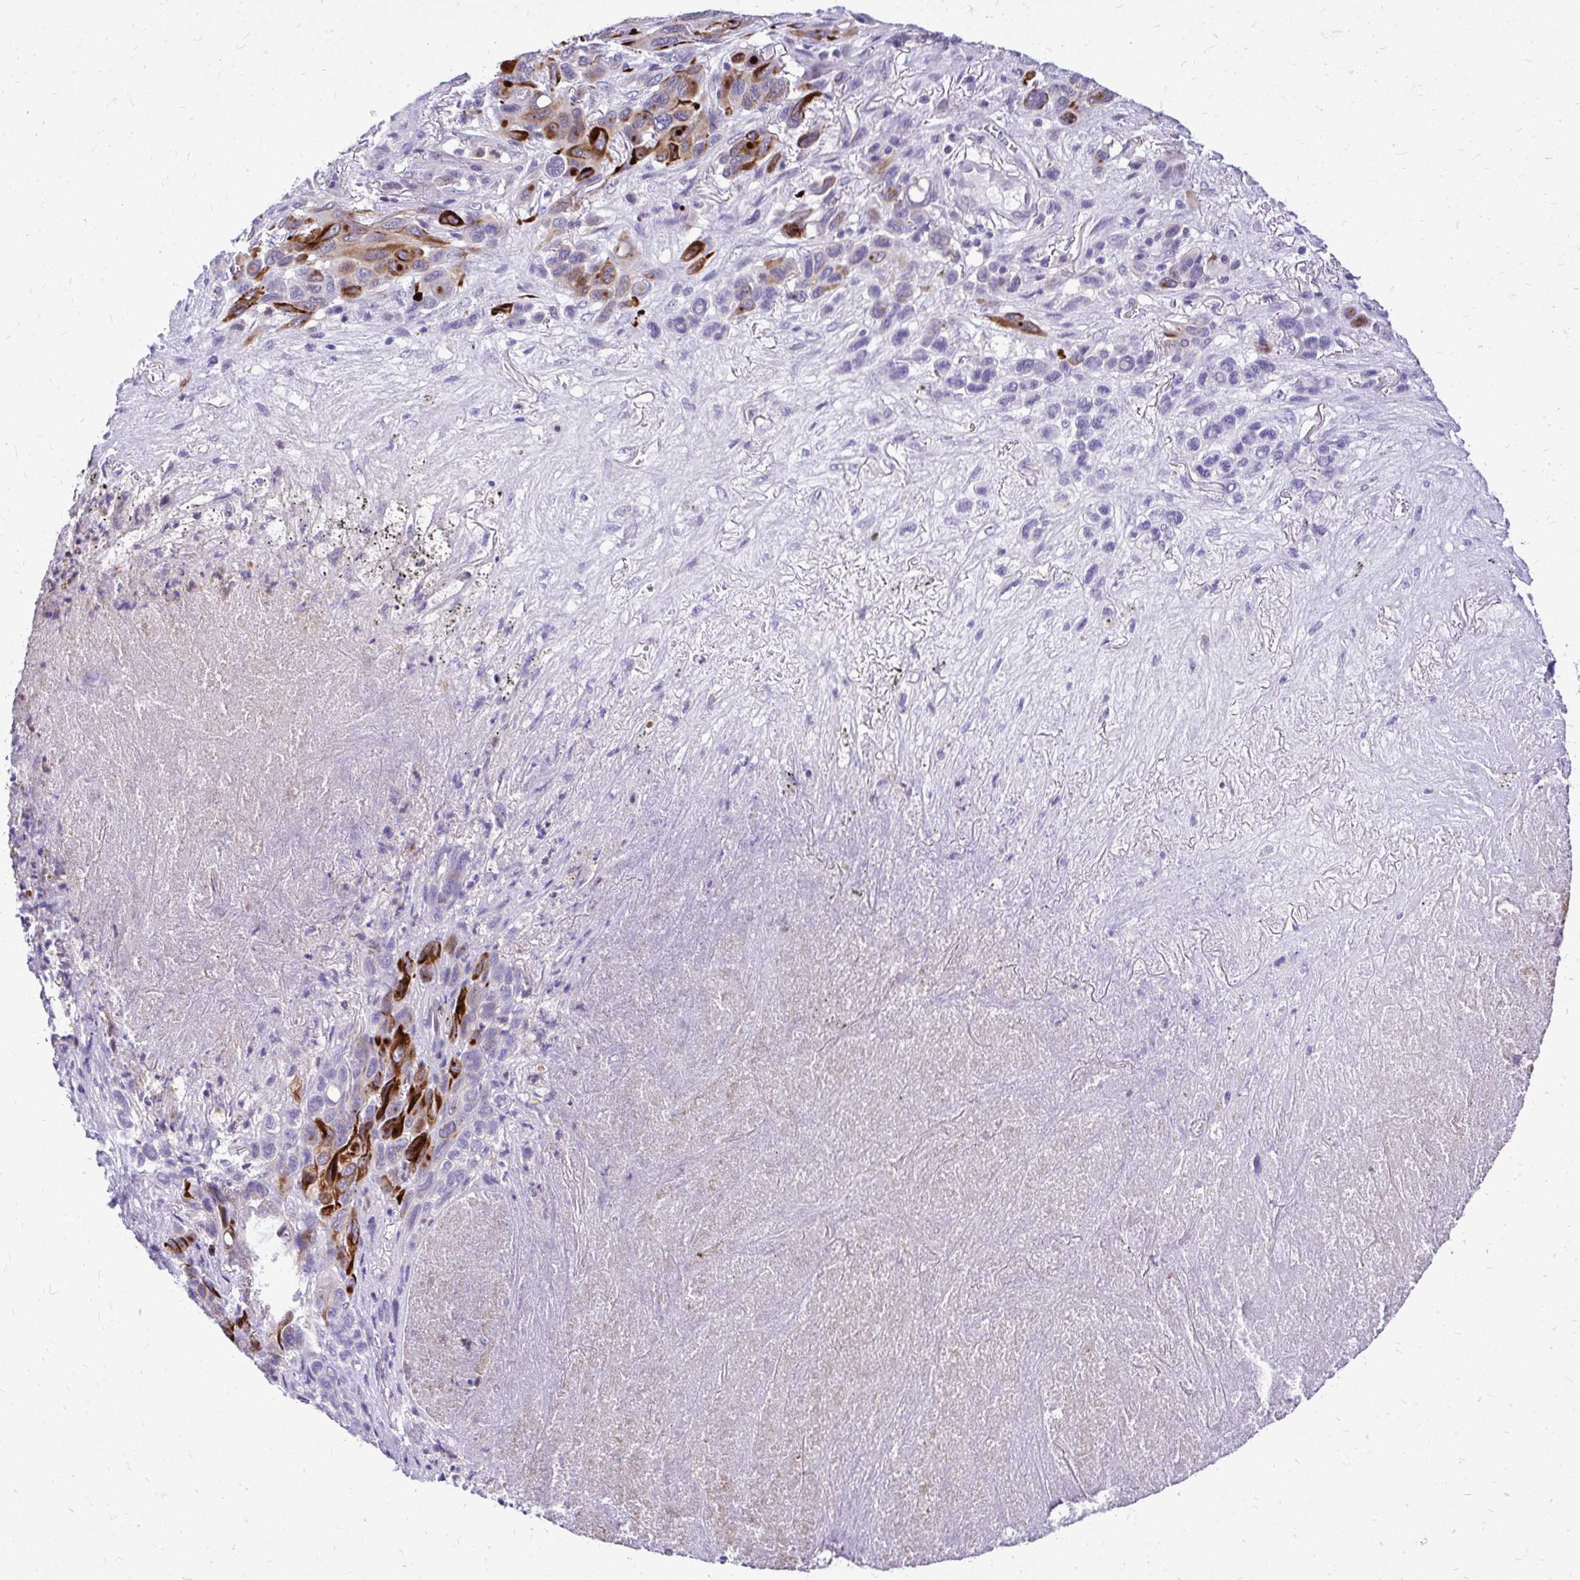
{"staining": {"intensity": "strong", "quantity": "<25%", "location": "cytoplasmic/membranous"}, "tissue": "melanoma", "cell_type": "Tumor cells", "image_type": "cancer", "snomed": [{"axis": "morphology", "description": "Malignant melanoma, Metastatic site"}, {"axis": "topography", "description": "Lung"}], "caption": "Malignant melanoma (metastatic site) tissue demonstrates strong cytoplasmic/membranous expression in approximately <25% of tumor cells", "gene": "ZSWIM9", "patient": {"sex": "male", "age": 48}}